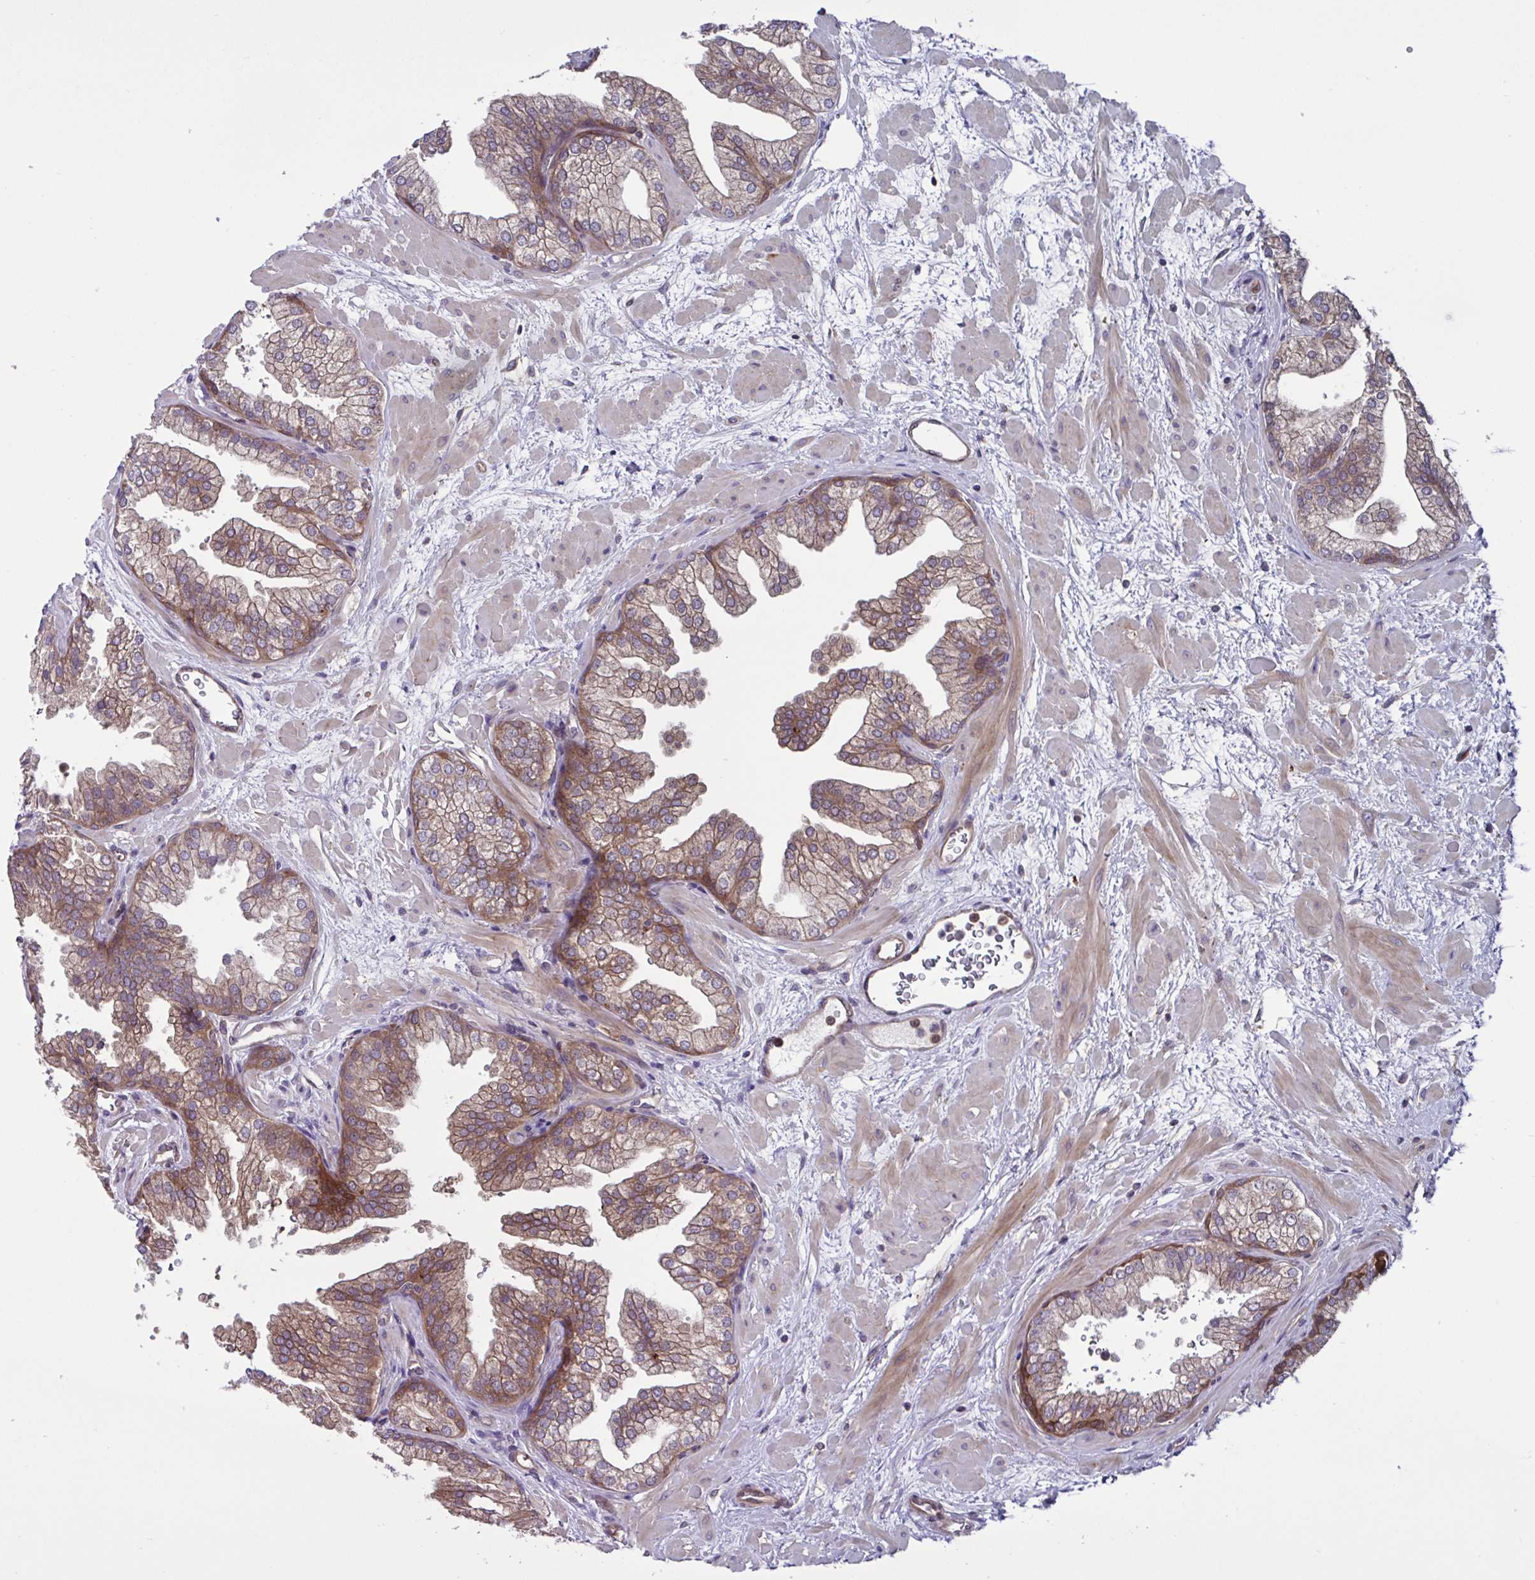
{"staining": {"intensity": "moderate", "quantity": "25%-75%", "location": "cytoplasmic/membranous"}, "tissue": "prostate", "cell_type": "Glandular cells", "image_type": "normal", "snomed": [{"axis": "morphology", "description": "Normal tissue, NOS"}, {"axis": "topography", "description": "Prostate"}], "caption": "Brown immunohistochemical staining in benign human prostate shows moderate cytoplasmic/membranous staining in approximately 25%-75% of glandular cells. Nuclei are stained in blue.", "gene": "GLTP", "patient": {"sex": "male", "age": 37}}